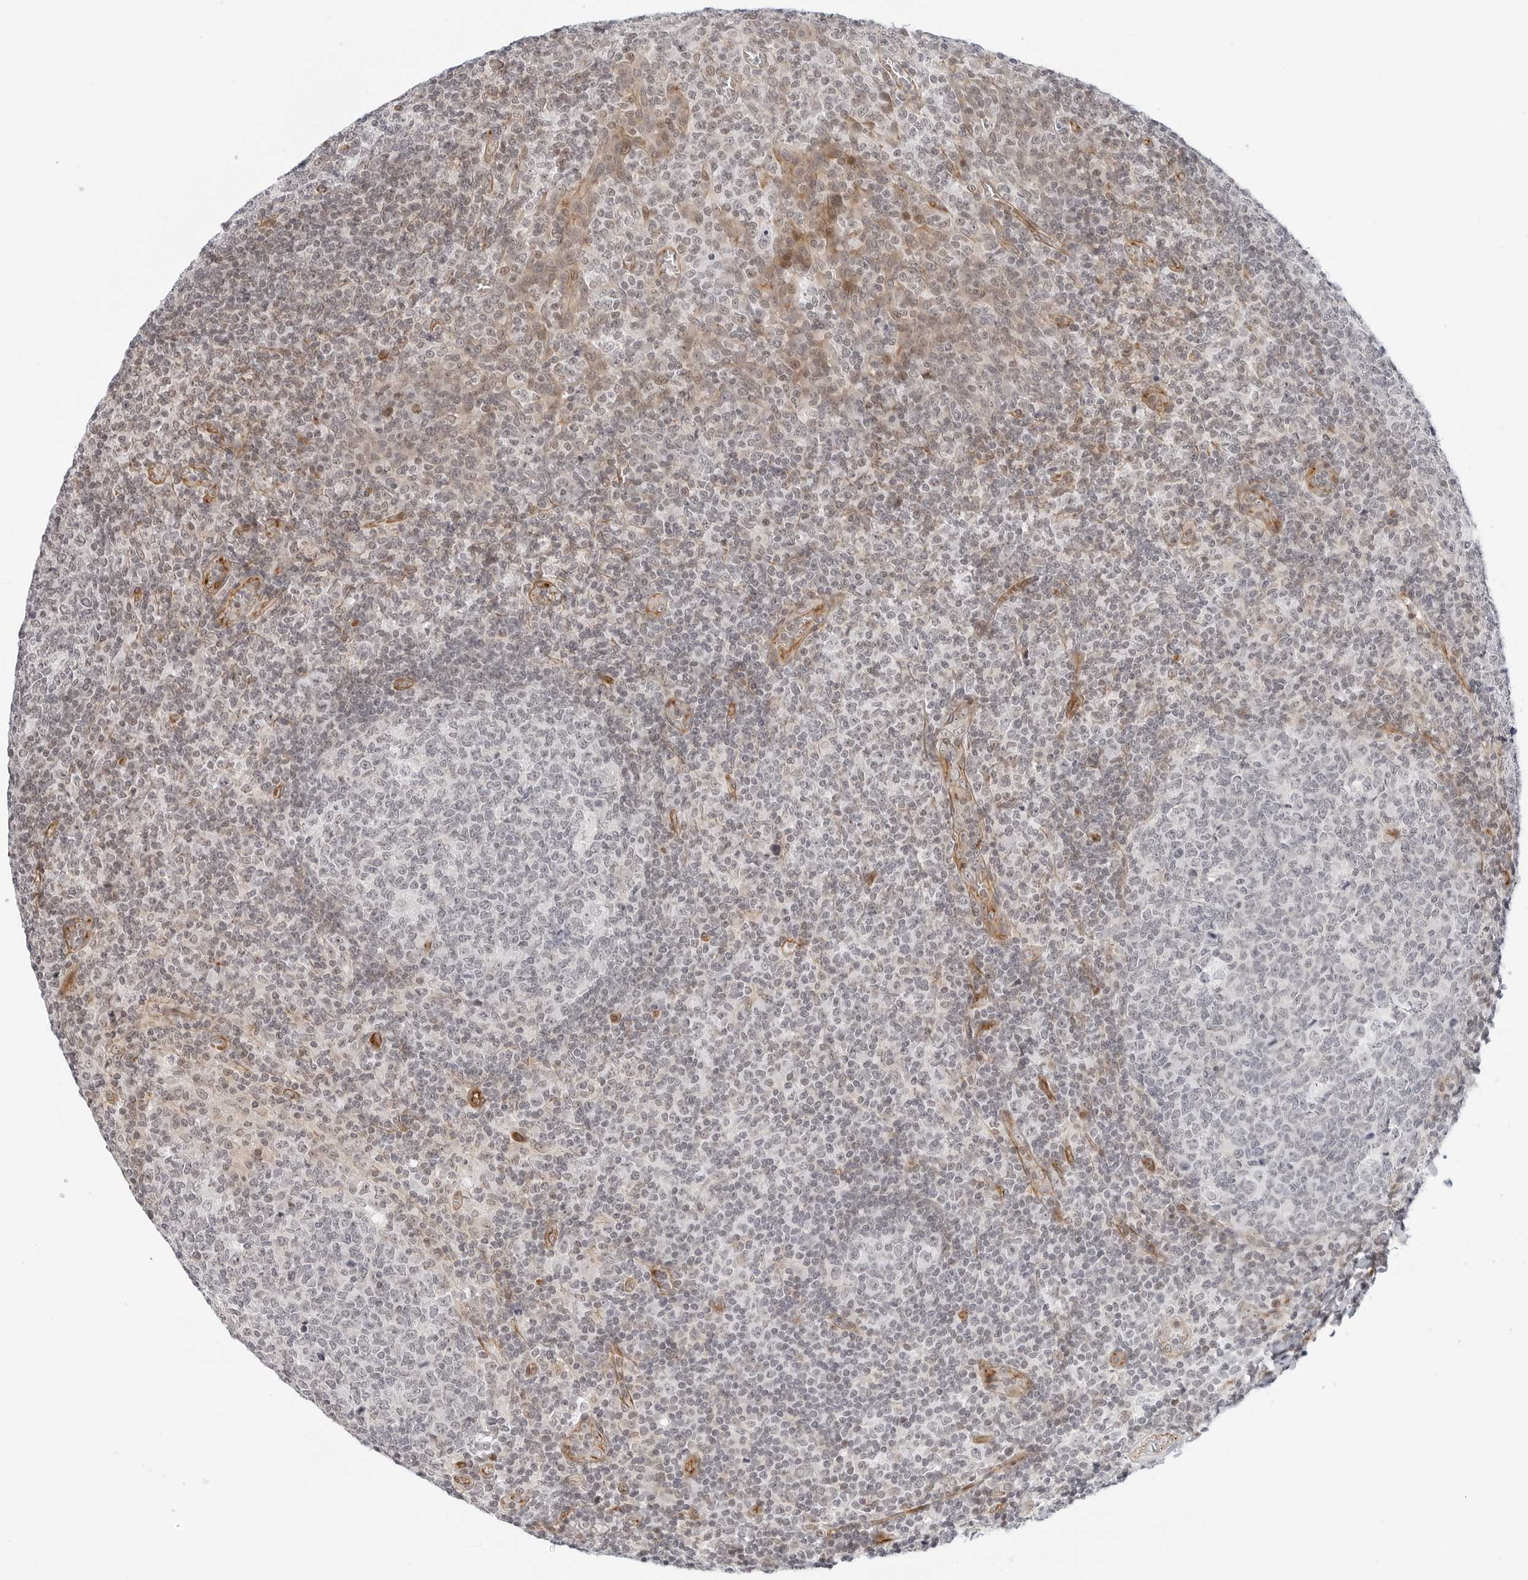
{"staining": {"intensity": "negative", "quantity": "none", "location": "none"}, "tissue": "tonsil", "cell_type": "Germinal center cells", "image_type": "normal", "snomed": [{"axis": "morphology", "description": "Normal tissue, NOS"}, {"axis": "topography", "description": "Tonsil"}], "caption": "Protein analysis of normal tonsil reveals no significant staining in germinal center cells.", "gene": "ZNF613", "patient": {"sex": "female", "age": 19}}